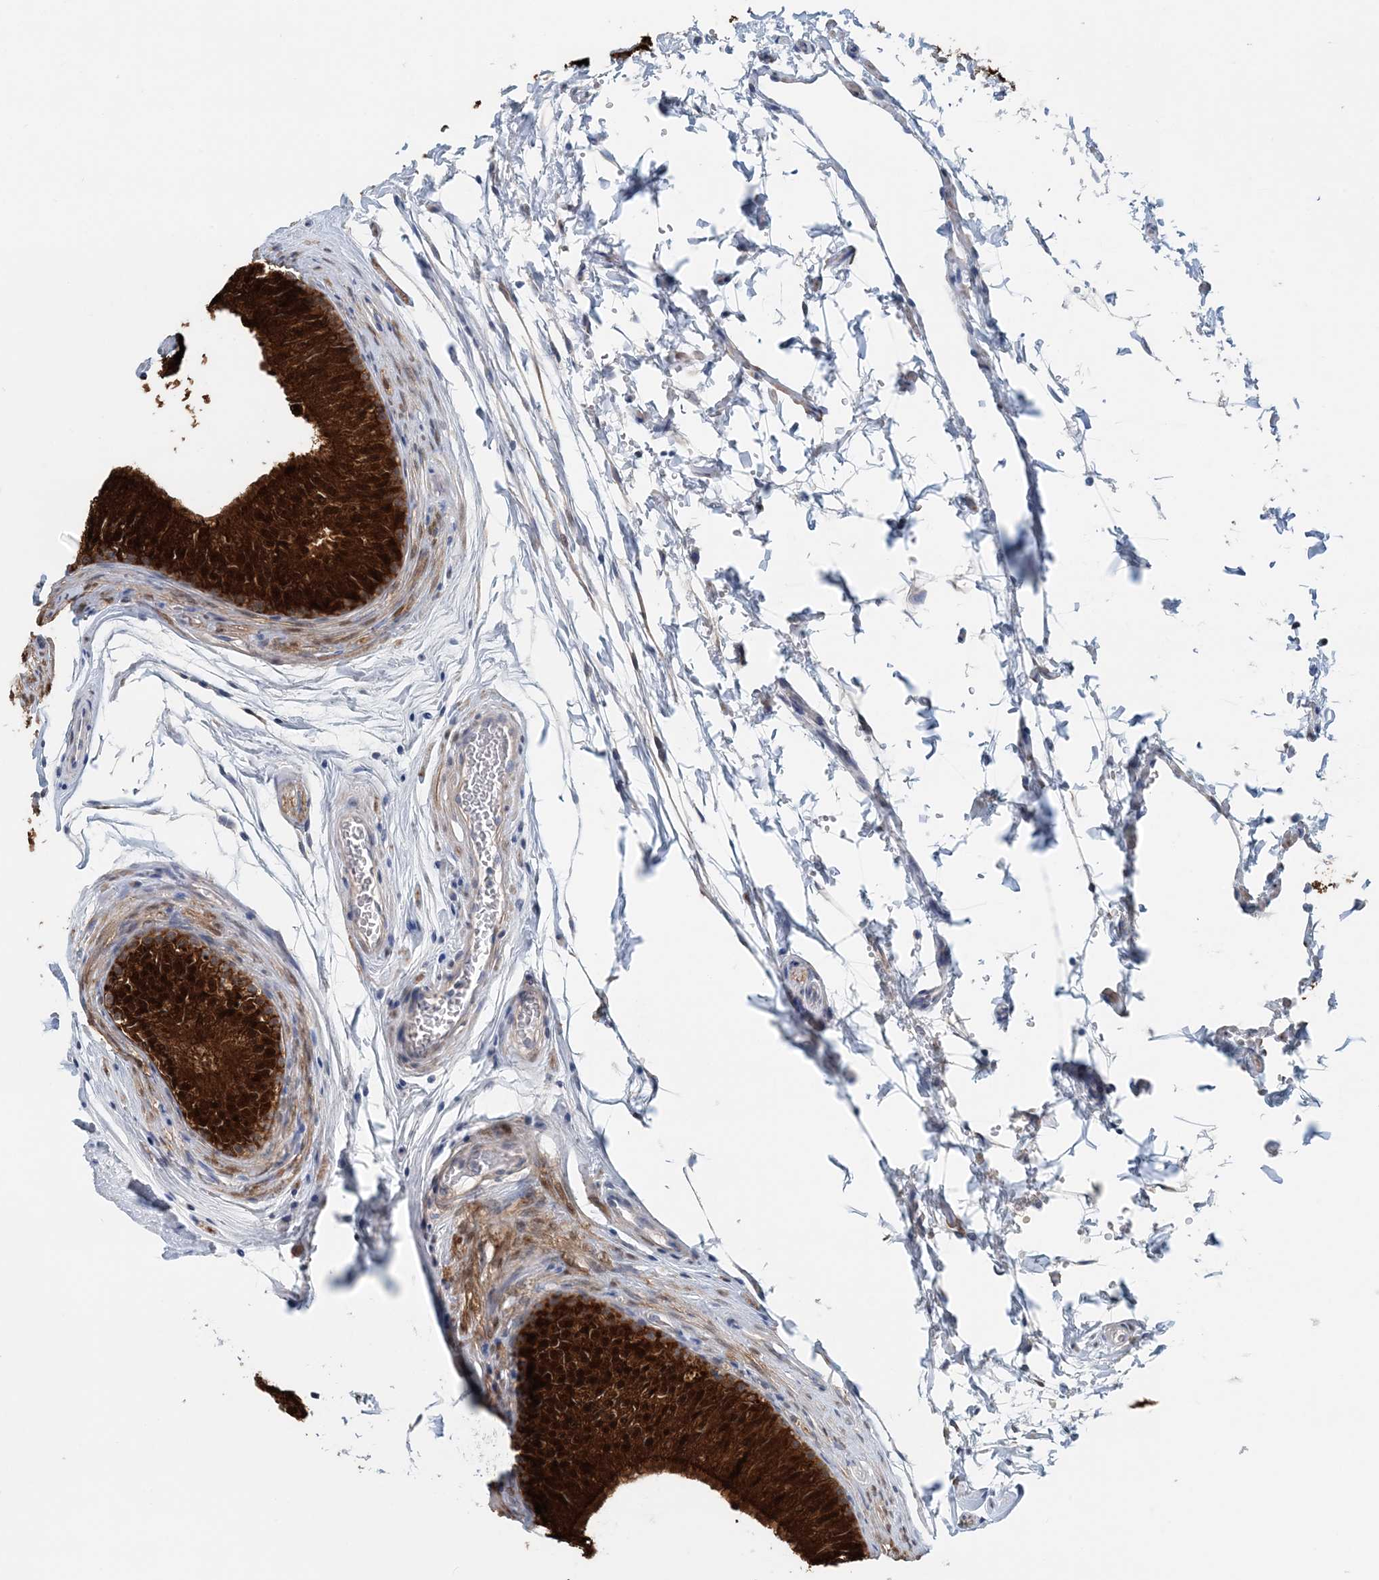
{"staining": {"intensity": "strong", "quantity": ">75%", "location": "cytoplasmic/membranous,nuclear"}, "tissue": "epididymis", "cell_type": "Glandular cells", "image_type": "normal", "snomed": [{"axis": "morphology", "description": "Normal tissue, NOS"}, {"axis": "topography", "description": "Epididymis"}], "caption": "Strong cytoplasmic/membranous,nuclear staining for a protein is appreciated in about >75% of glandular cells of unremarkable epididymis using immunohistochemistry (IHC).", "gene": "PFN2", "patient": {"sex": "male", "age": 36}}